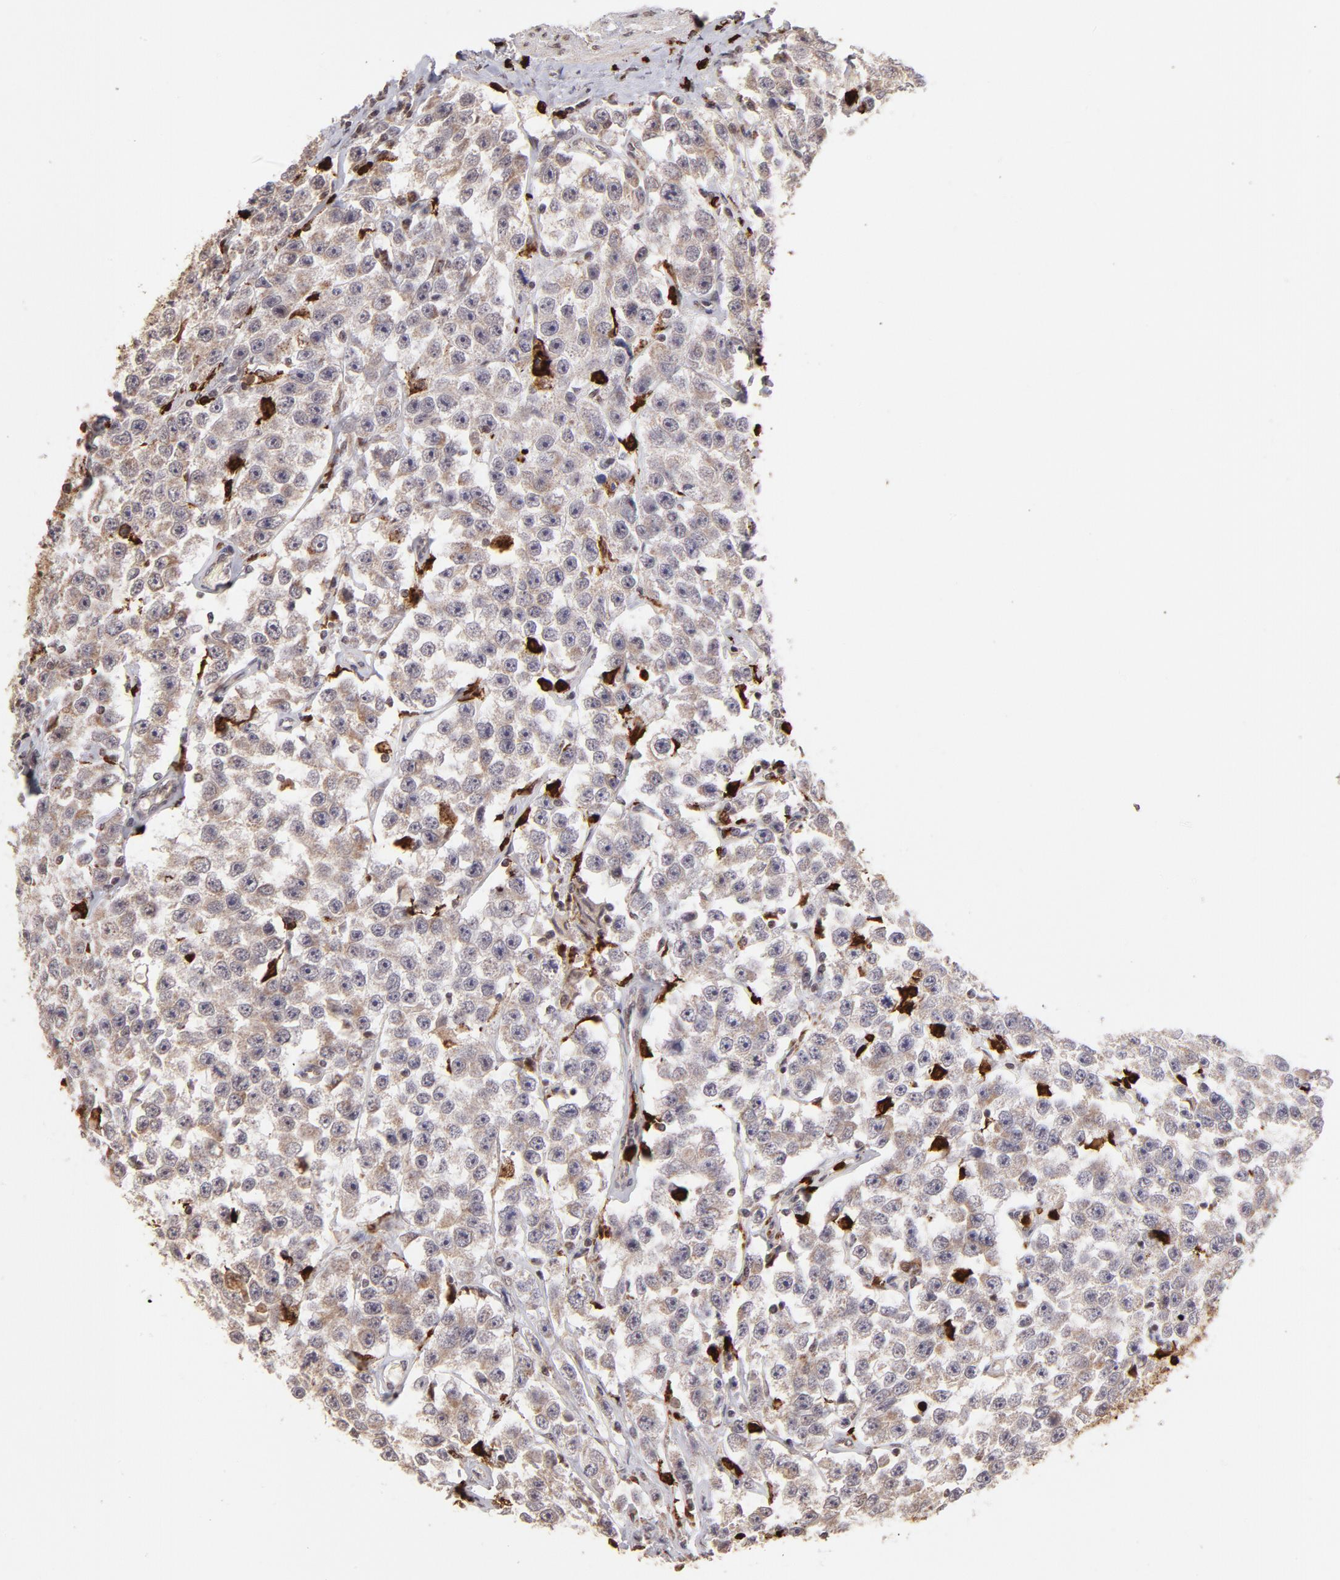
{"staining": {"intensity": "weak", "quantity": ">75%", "location": "cytoplasmic/membranous"}, "tissue": "testis cancer", "cell_type": "Tumor cells", "image_type": "cancer", "snomed": [{"axis": "morphology", "description": "Seminoma, NOS"}, {"axis": "topography", "description": "Testis"}], "caption": "Immunohistochemistry (IHC) photomicrograph of neoplastic tissue: human testis cancer (seminoma) stained using IHC exhibits low levels of weak protein expression localized specifically in the cytoplasmic/membranous of tumor cells, appearing as a cytoplasmic/membranous brown color.", "gene": "ZFX", "patient": {"sex": "male", "age": 52}}